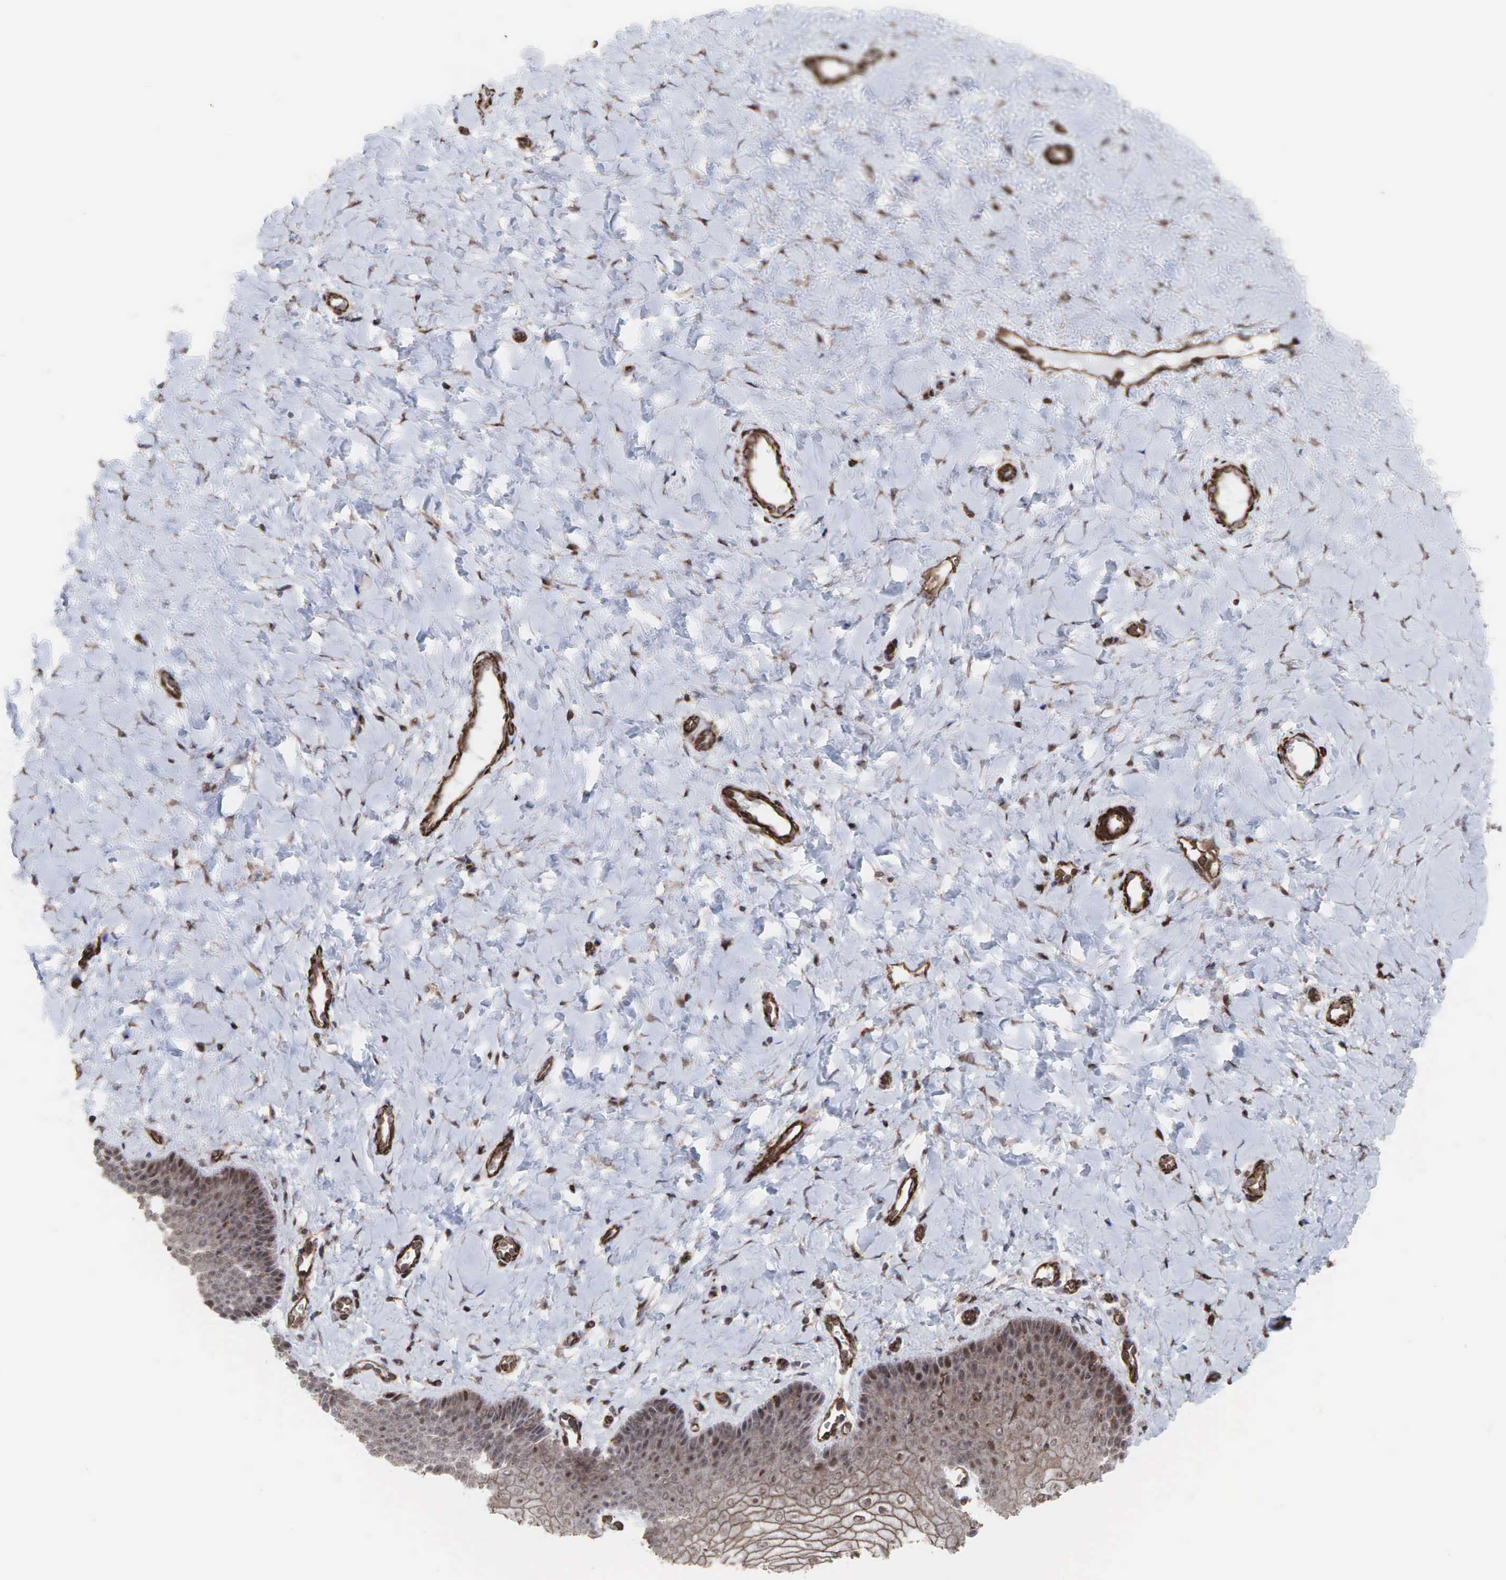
{"staining": {"intensity": "moderate", "quantity": ">75%", "location": "cytoplasmic/membranous,nuclear"}, "tissue": "vagina", "cell_type": "Squamous epithelial cells", "image_type": "normal", "snomed": [{"axis": "morphology", "description": "Normal tissue, NOS"}, {"axis": "topography", "description": "Vagina"}], "caption": "This micrograph reveals IHC staining of normal vagina, with medium moderate cytoplasmic/membranous,nuclear expression in approximately >75% of squamous epithelial cells.", "gene": "GPRASP1", "patient": {"sex": "female", "age": 68}}